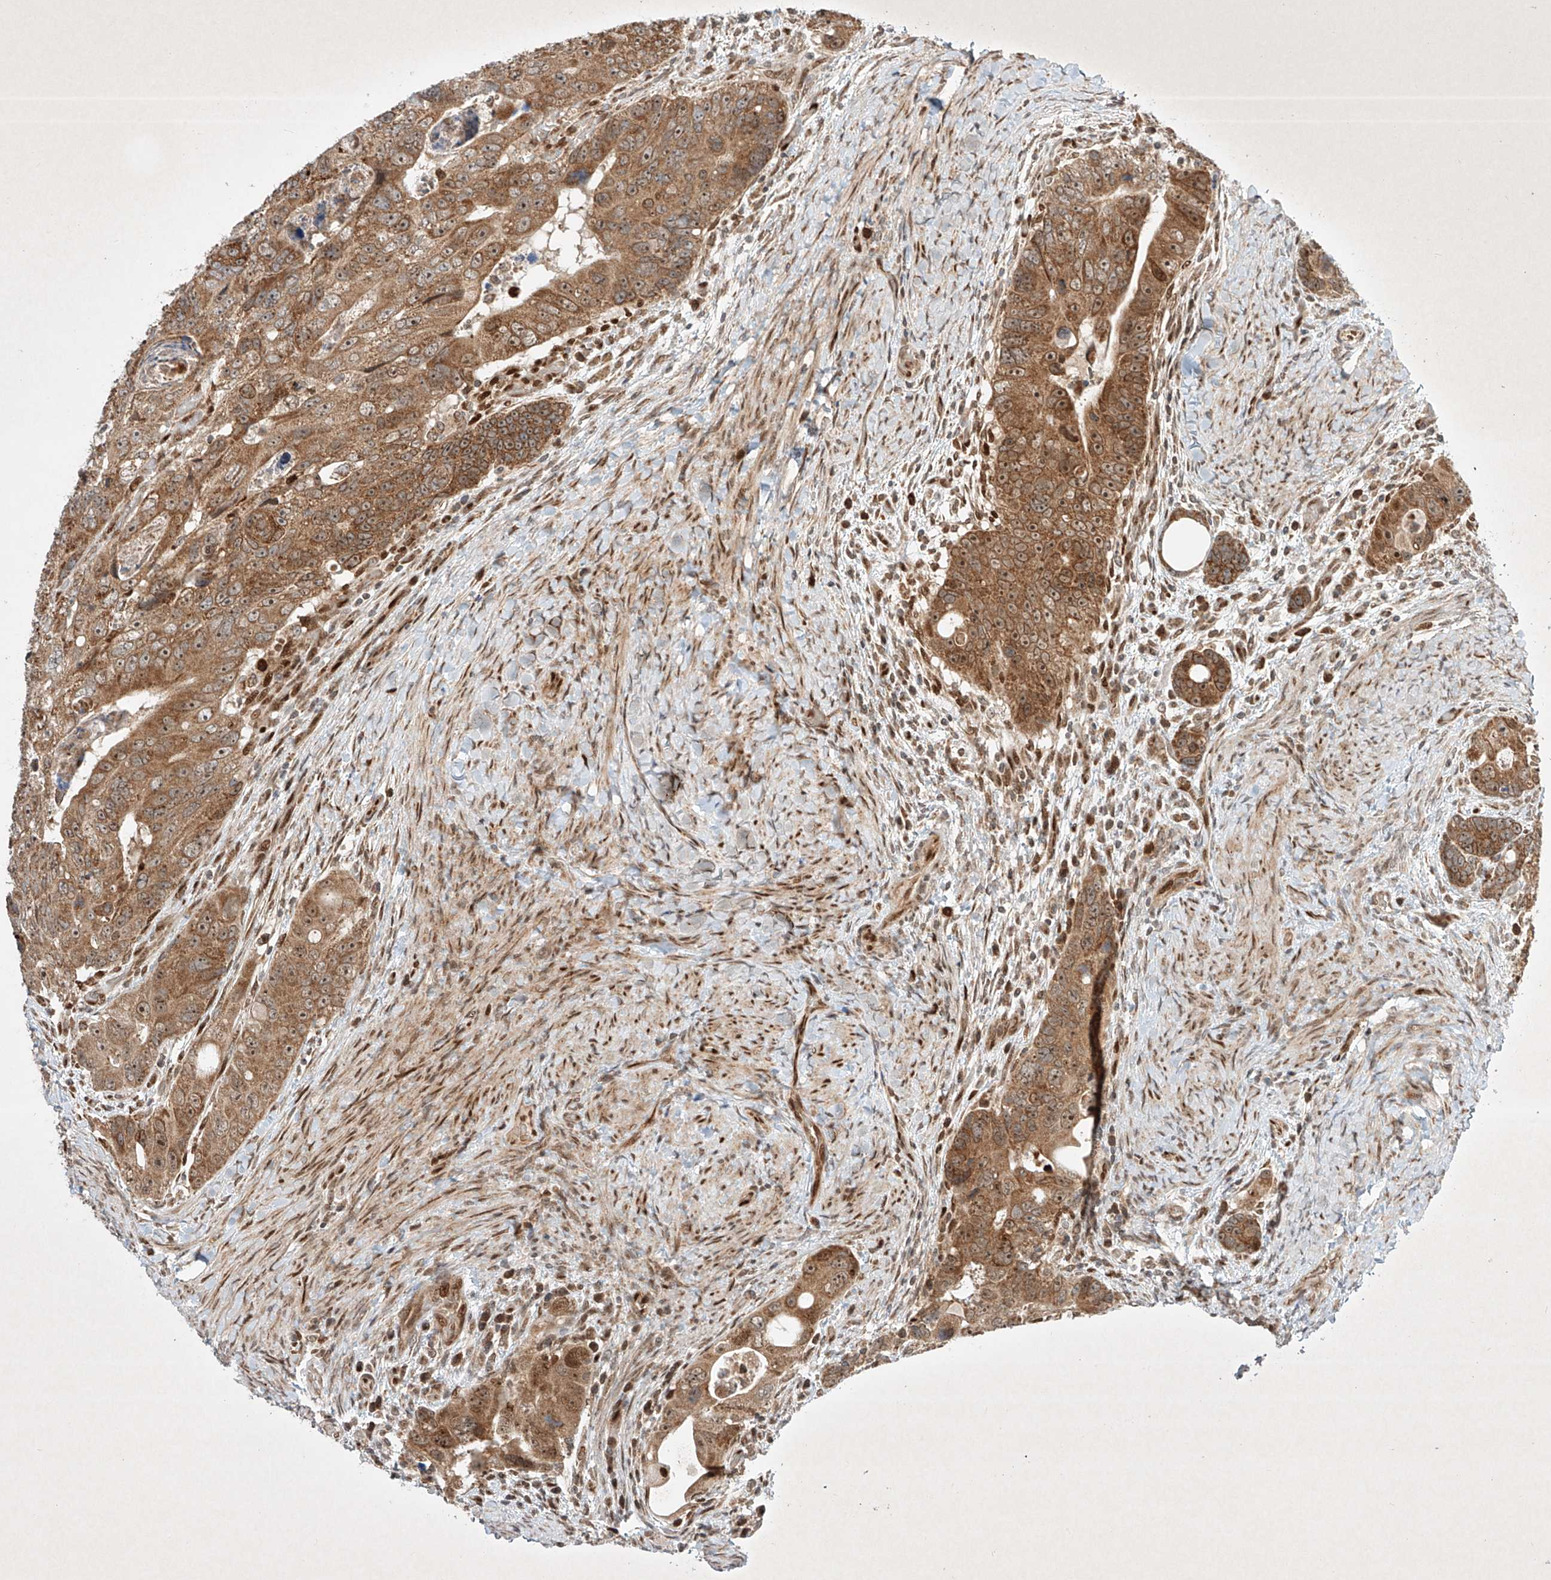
{"staining": {"intensity": "moderate", "quantity": ">75%", "location": "cytoplasmic/membranous,nuclear"}, "tissue": "colorectal cancer", "cell_type": "Tumor cells", "image_type": "cancer", "snomed": [{"axis": "morphology", "description": "Adenocarcinoma, NOS"}, {"axis": "topography", "description": "Rectum"}], "caption": "Brown immunohistochemical staining in adenocarcinoma (colorectal) reveals moderate cytoplasmic/membranous and nuclear staining in approximately >75% of tumor cells.", "gene": "EPG5", "patient": {"sex": "male", "age": 59}}